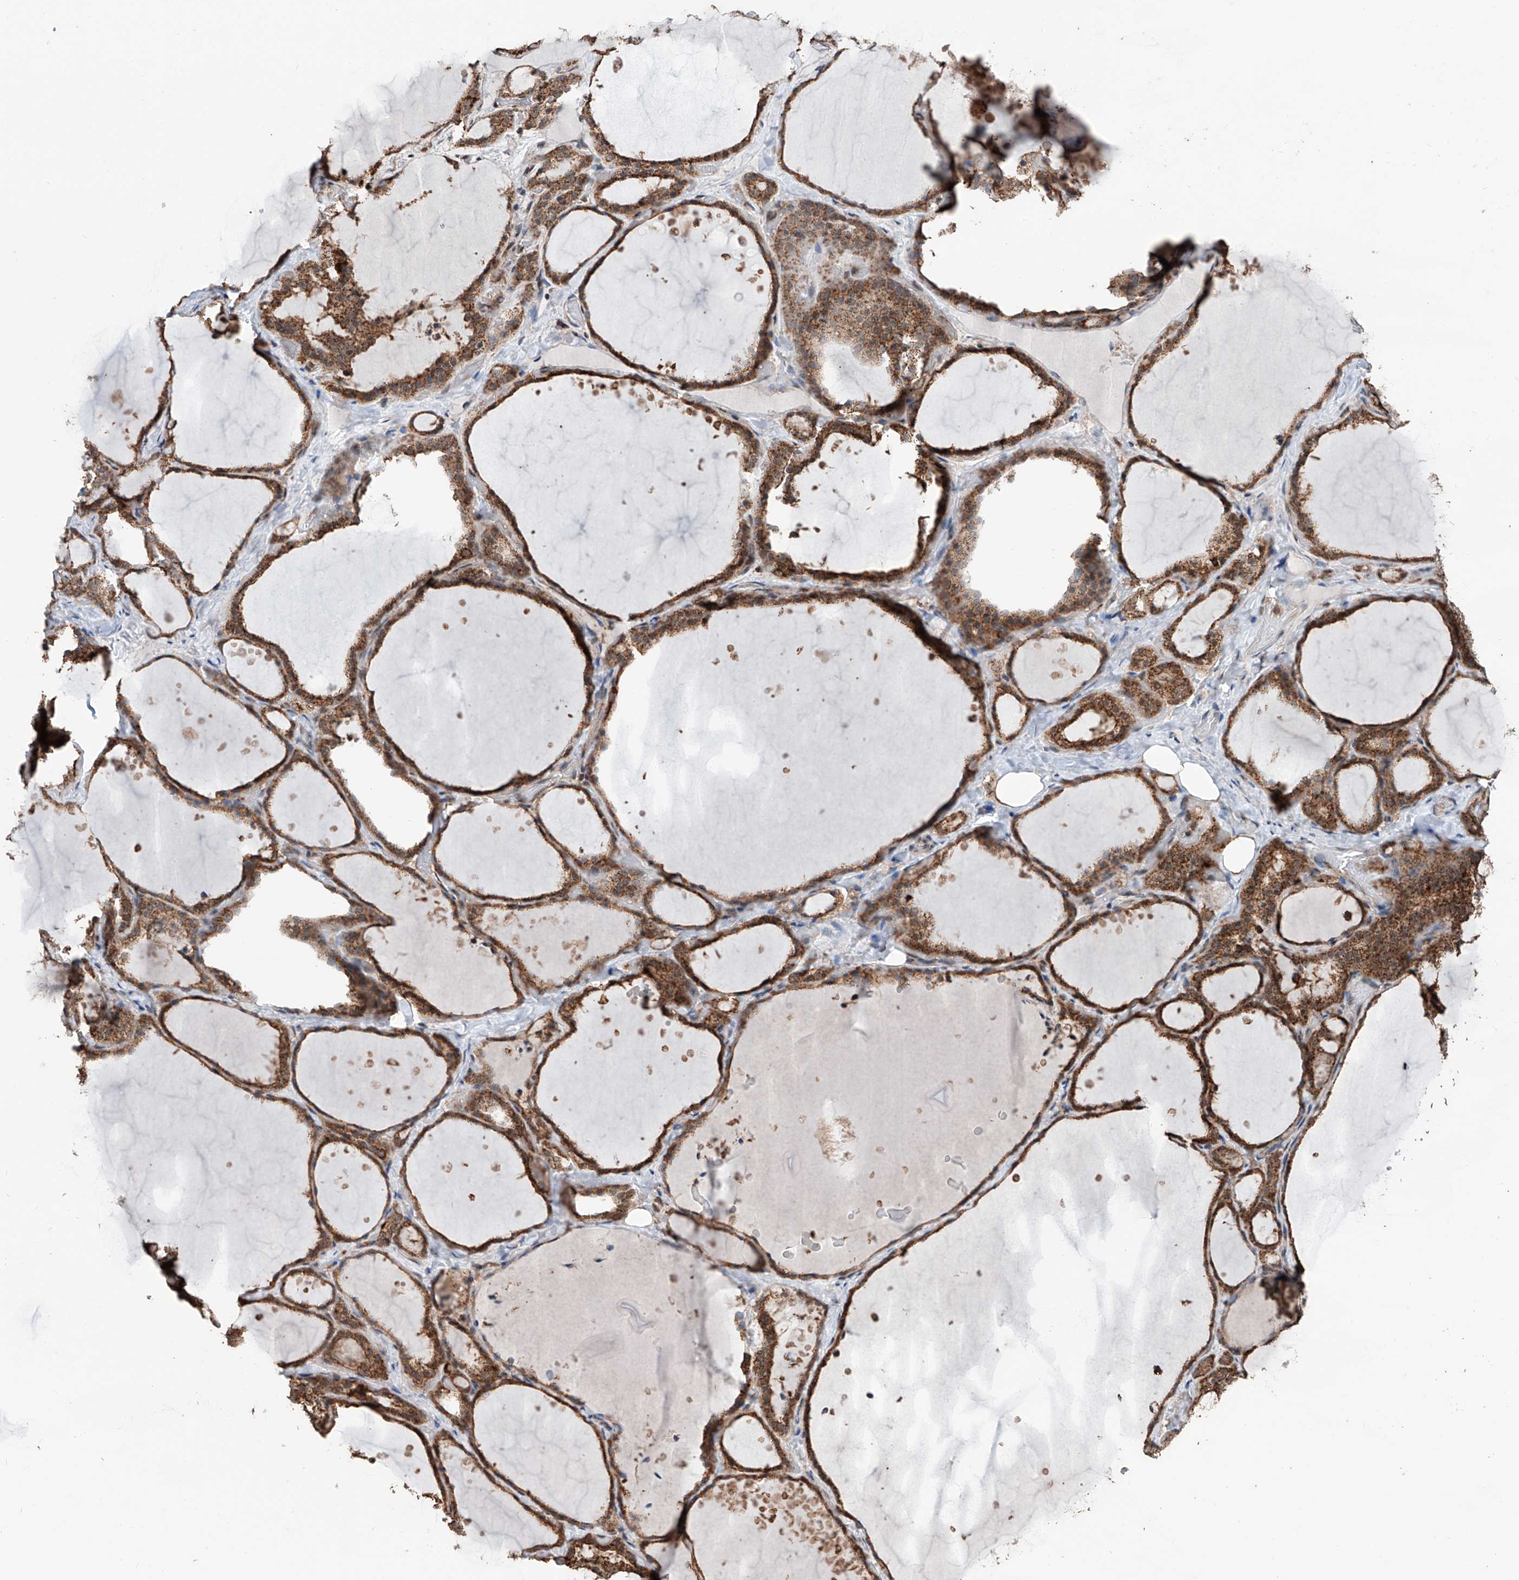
{"staining": {"intensity": "moderate", "quantity": ">75%", "location": "cytoplasmic/membranous"}, "tissue": "thyroid gland", "cell_type": "Glandular cells", "image_type": "normal", "snomed": [{"axis": "morphology", "description": "Normal tissue, NOS"}, {"axis": "topography", "description": "Thyroid gland"}], "caption": "Immunohistochemical staining of benign thyroid gland demonstrates >75% levels of moderate cytoplasmic/membranous protein positivity in about >75% of glandular cells. (brown staining indicates protein expression, while blue staining denotes nuclei).", "gene": "ZNF445", "patient": {"sex": "female", "age": 44}}